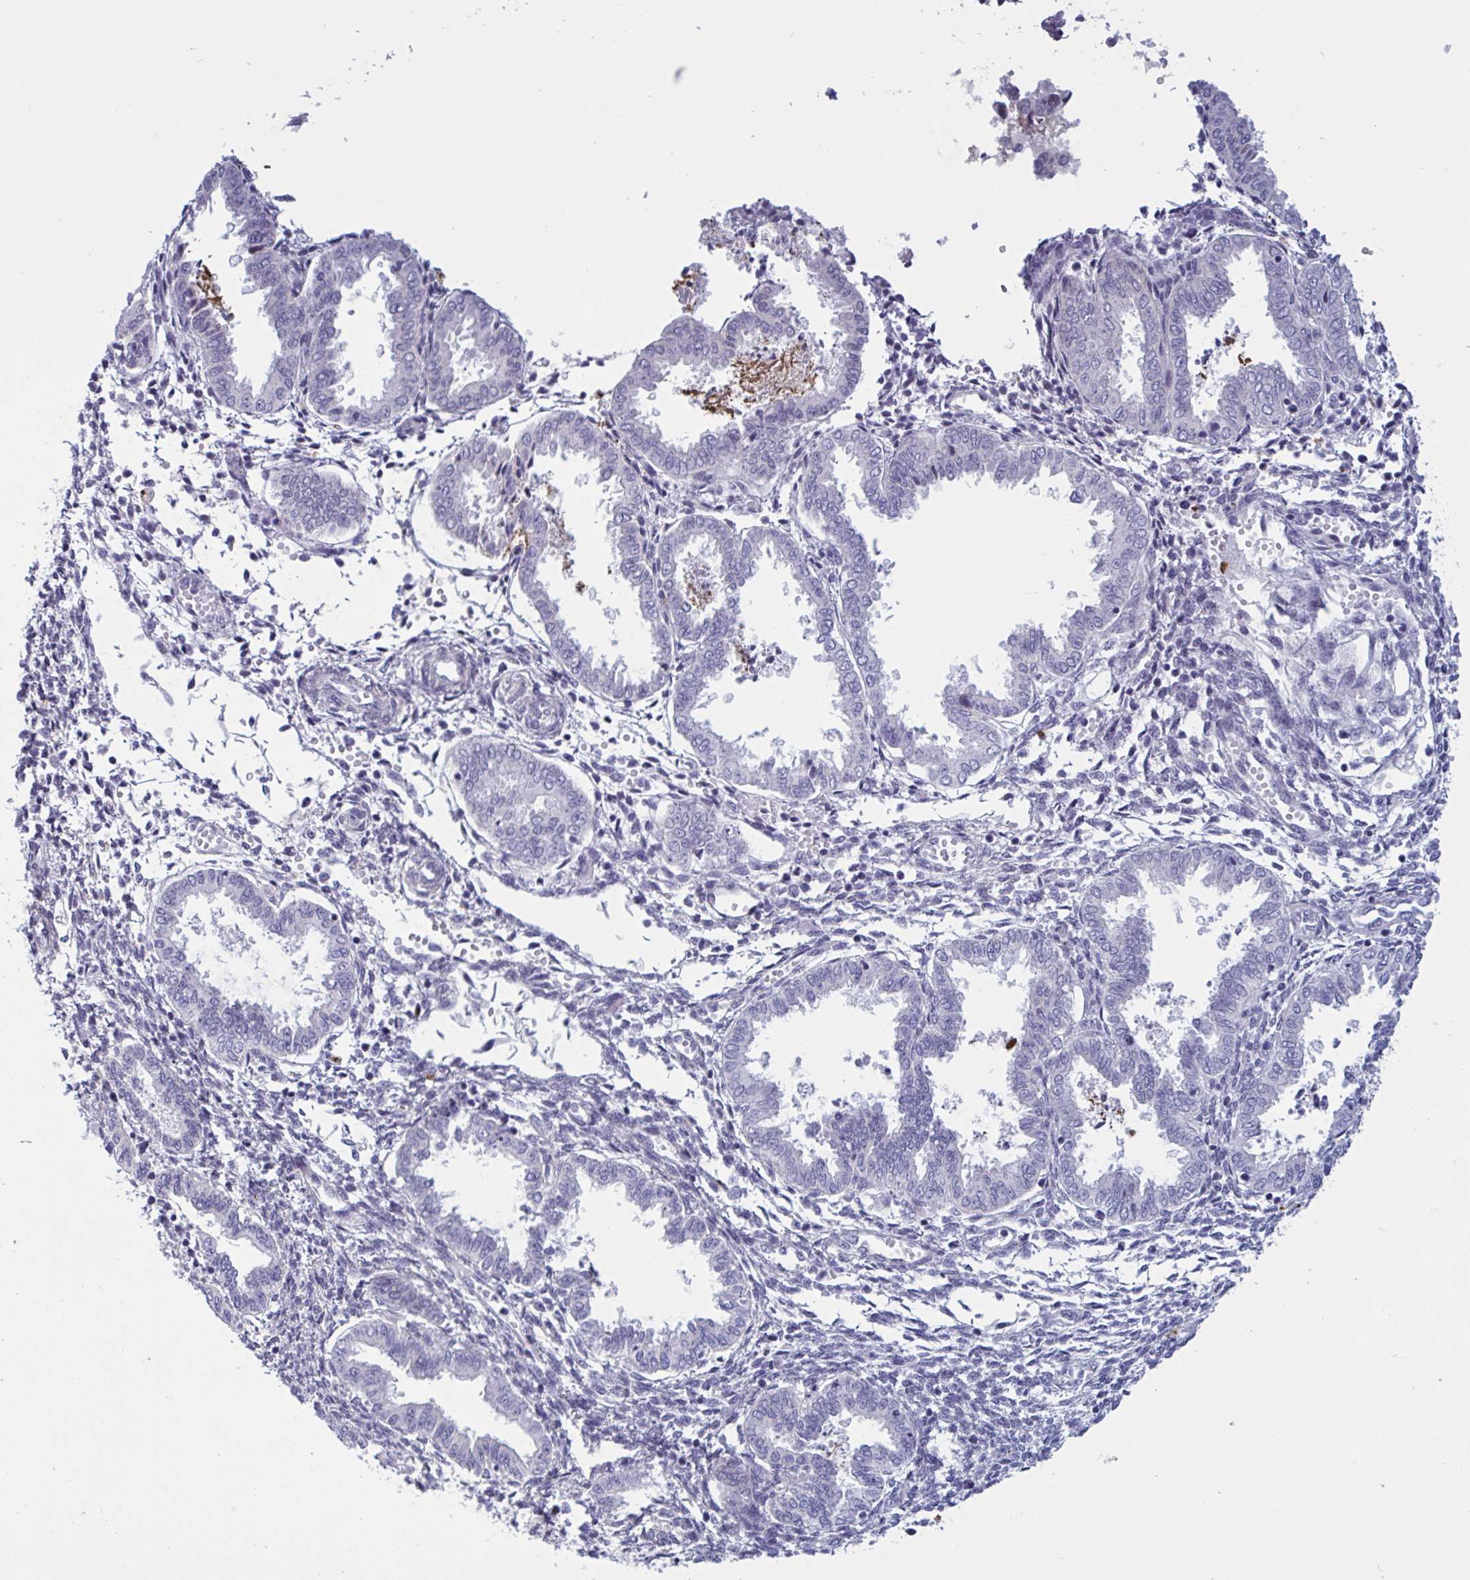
{"staining": {"intensity": "negative", "quantity": "none", "location": "none"}, "tissue": "endometrium", "cell_type": "Cells in endometrial stroma", "image_type": "normal", "snomed": [{"axis": "morphology", "description": "Normal tissue, NOS"}, {"axis": "topography", "description": "Endometrium"}], "caption": "Immunohistochemistry histopathology image of benign human endometrium stained for a protein (brown), which displays no expression in cells in endometrial stroma. The staining is performed using DAB brown chromogen with nuclei counter-stained in using hematoxylin.", "gene": "TCEAL8", "patient": {"sex": "female", "age": 33}}